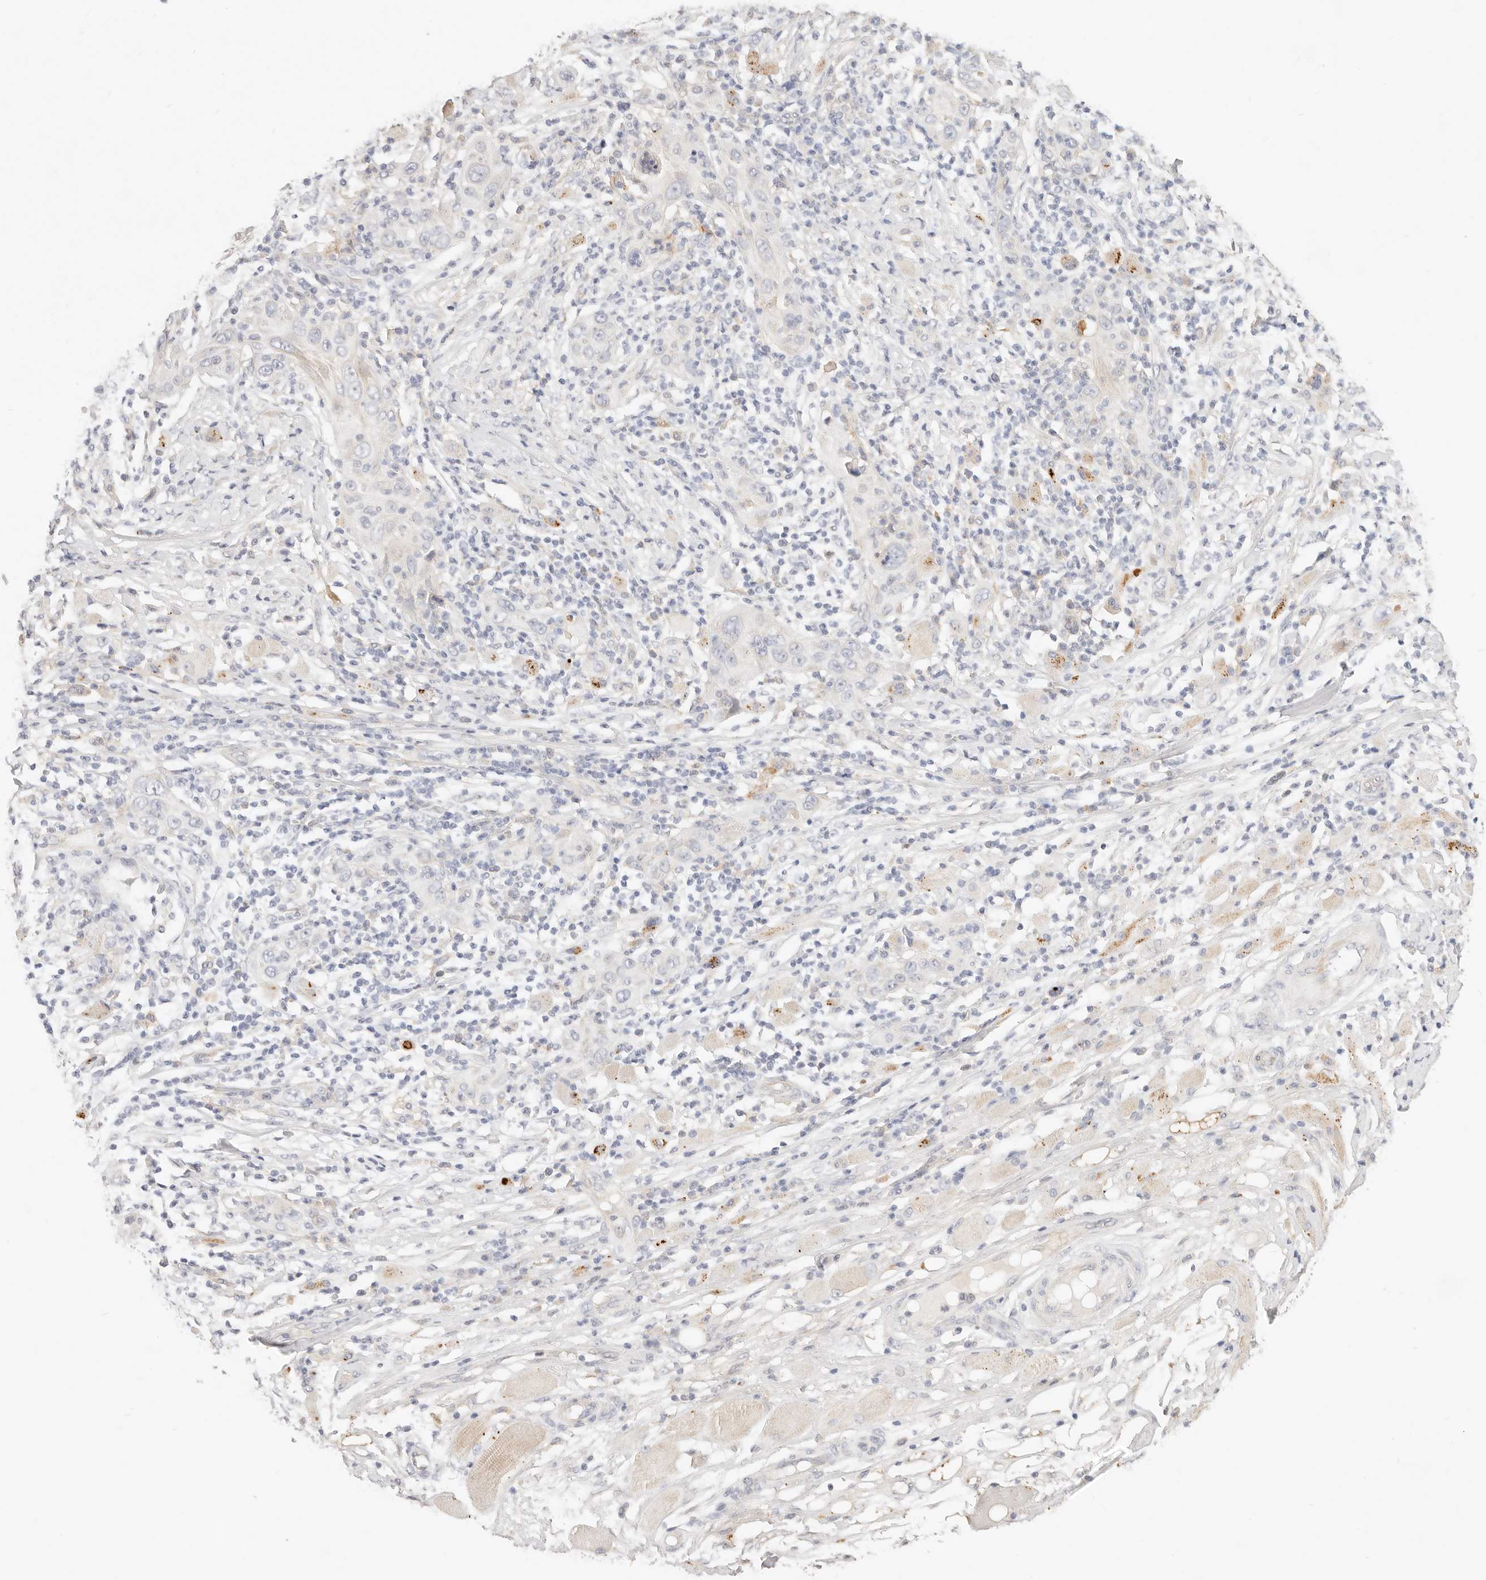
{"staining": {"intensity": "negative", "quantity": "none", "location": "none"}, "tissue": "skin cancer", "cell_type": "Tumor cells", "image_type": "cancer", "snomed": [{"axis": "morphology", "description": "Squamous cell carcinoma, NOS"}, {"axis": "topography", "description": "Skin"}], "caption": "An image of human skin squamous cell carcinoma is negative for staining in tumor cells. (DAB (3,3'-diaminobenzidine) immunohistochemistry (IHC) visualized using brightfield microscopy, high magnification).", "gene": "ACOX1", "patient": {"sex": "female", "age": 88}}